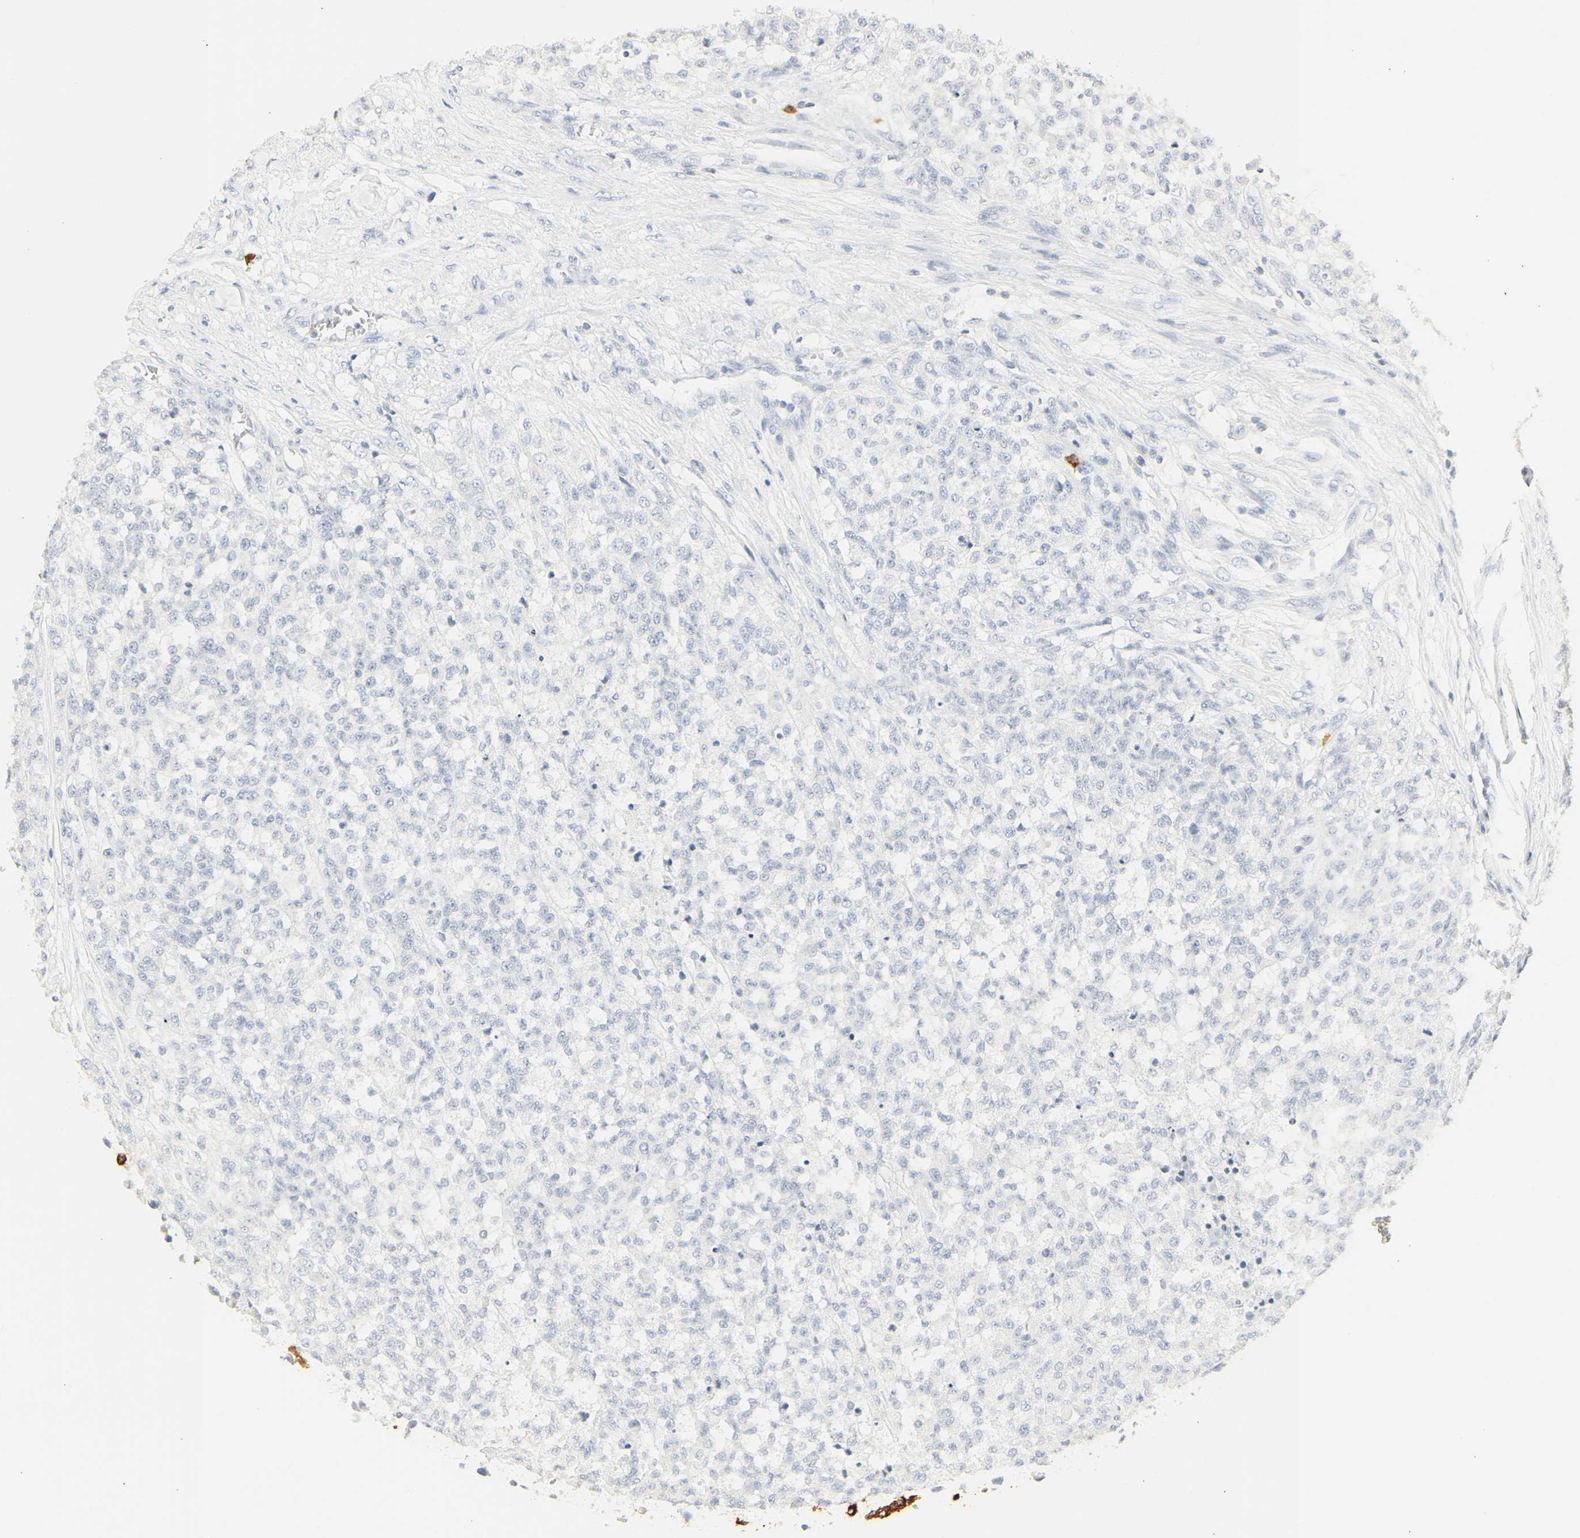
{"staining": {"intensity": "negative", "quantity": "none", "location": "none"}, "tissue": "testis cancer", "cell_type": "Tumor cells", "image_type": "cancer", "snomed": [{"axis": "morphology", "description": "Seminoma, NOS"}, {"axis": "topography", "description": "Testis"}], "caption": "IHC photomicrograph of human testis cancer stained for a protein (brown), which shows no expression in tumor cells.", "gene": "CEACAM5", "patient": {"sex": "male", "age": 59}}